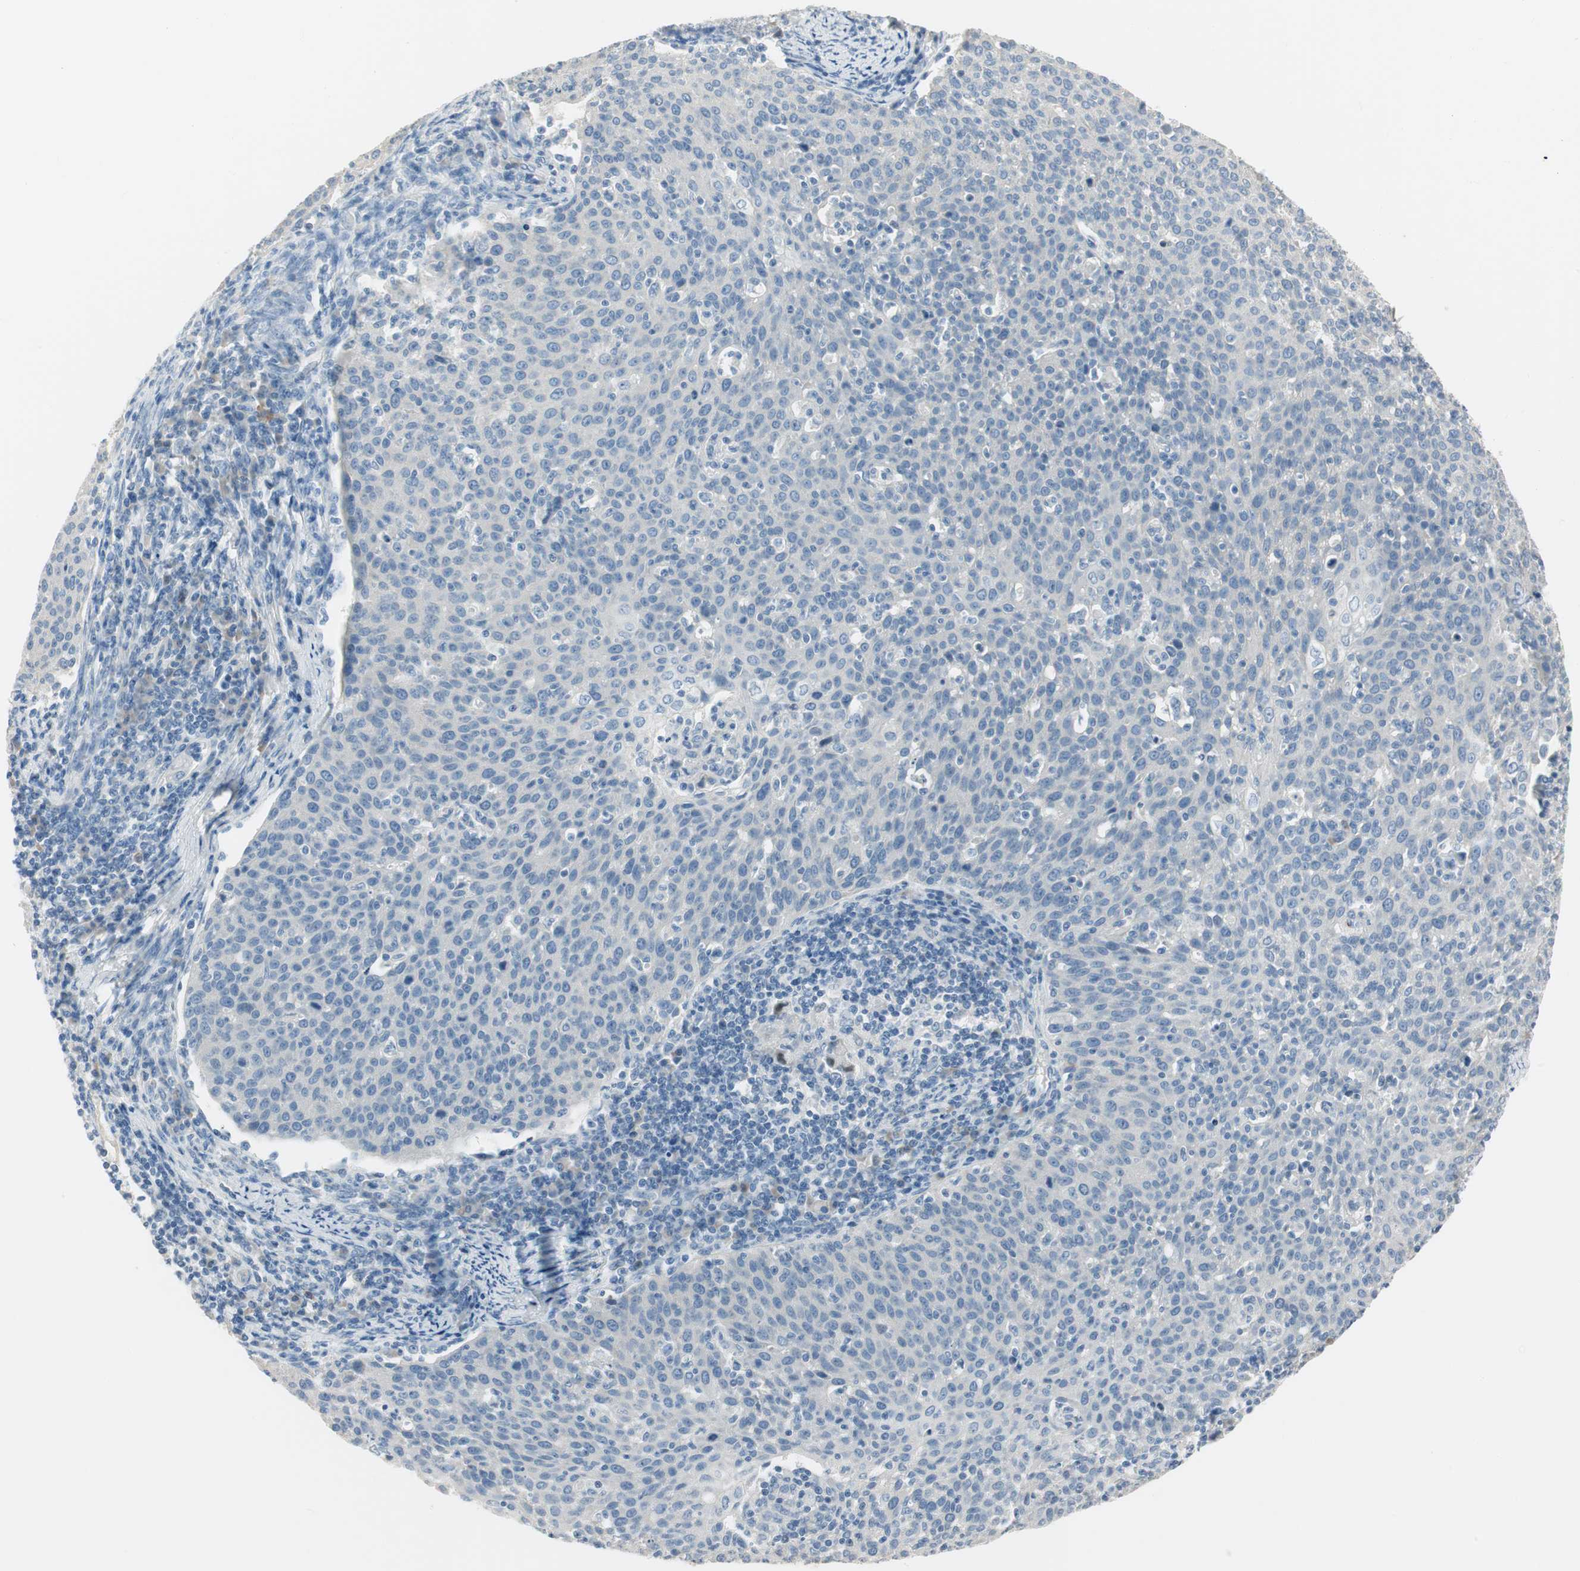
{"staining": {"intensity": "negative", "quantity": "none", "location": "none"}, "tissue": "cervical cancer", "cell_type": "Tumor cells", "image_type": "cancer", "snomed": [{"axis": "morphology", "description": "Squamous cell carcinoma, NOS"}, {"axis": "topography", "description": "Cervix"}], "caption": "A micrograph of human cervical squamous cell carcinoma is negative for staining in tumor cells.", "gene": "SPINK4", "patient": {"sex": "female", "age": 38}}